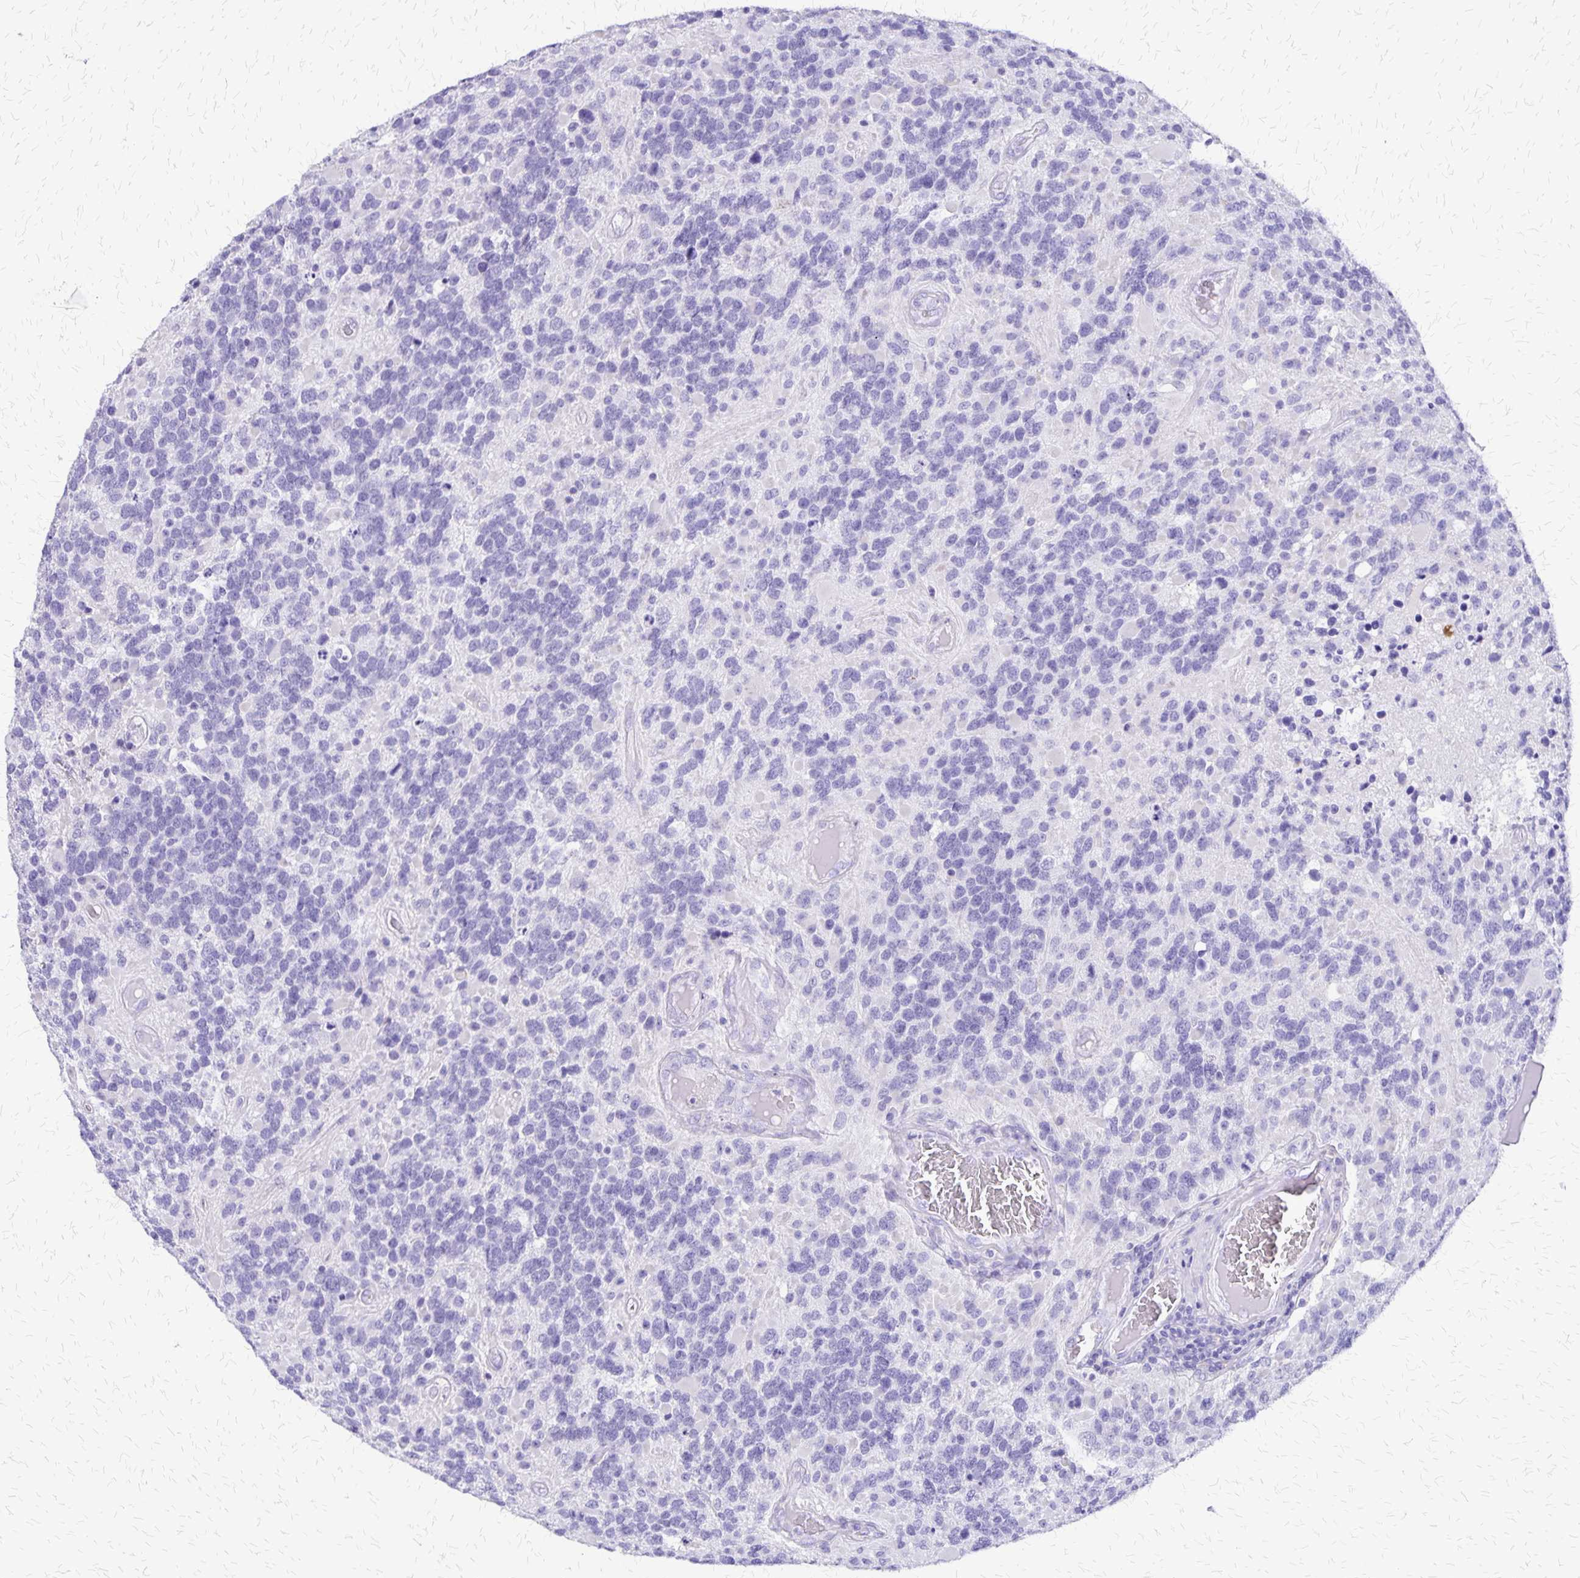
{"staining": {"intensity": "negative", "quantity": "none", "location": "none"}, "tissue": "glioma", "cell_type": "Tumor cells", "image_type": "cancer", "snomed": [{"axis": "morphology", "description": "Glioma, malignant, High grade"}, {"axis": "topography", "description": "Brain"}], "caption": "Tumor cells are negative for protein expression in human malignant glioma (high-grade).", "gene": "SLC13A2", "patient": {"sex": "female", "age": 40}}